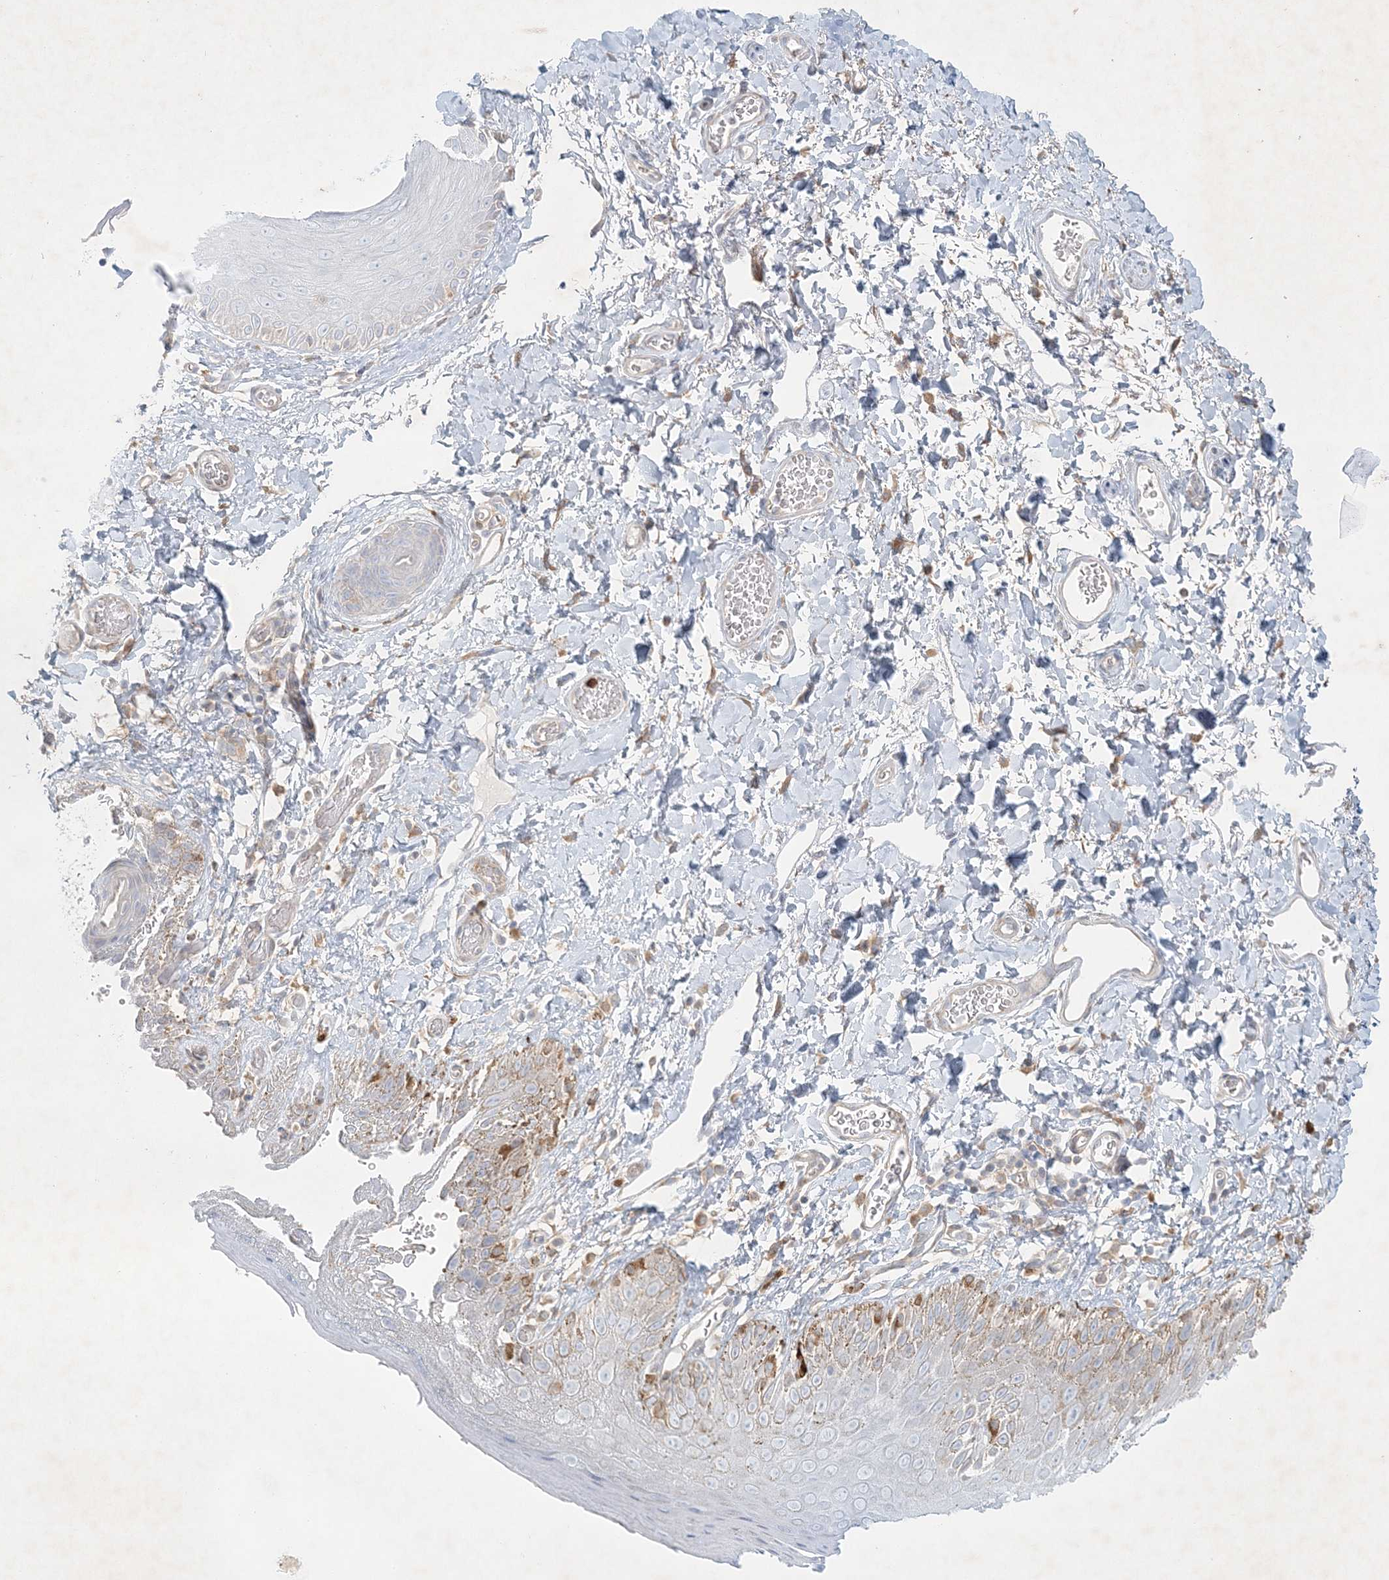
{"staining": {"intensity": "moderate", "quantity": "<25%", "location": "cytoplasmic/membranous"}, "tissue": "skin", "cell_type": "Epidermal cells", "image_type": "normal", "snomed": [{"axis": "morphology", "description": "Normal tissue, NOS"}, {"axis": "topography", "description": "Anal"}], "caption": "A high-resolution photomicrograph shows IHC staining of unremarkable skin, which shows moderate cytoplasmic/membranous positivity in about <25% of epidermal cells. Nuclei are stained in blue.", "gene": "STK11IP", "patient": {"sex": "male", "age": 44}}